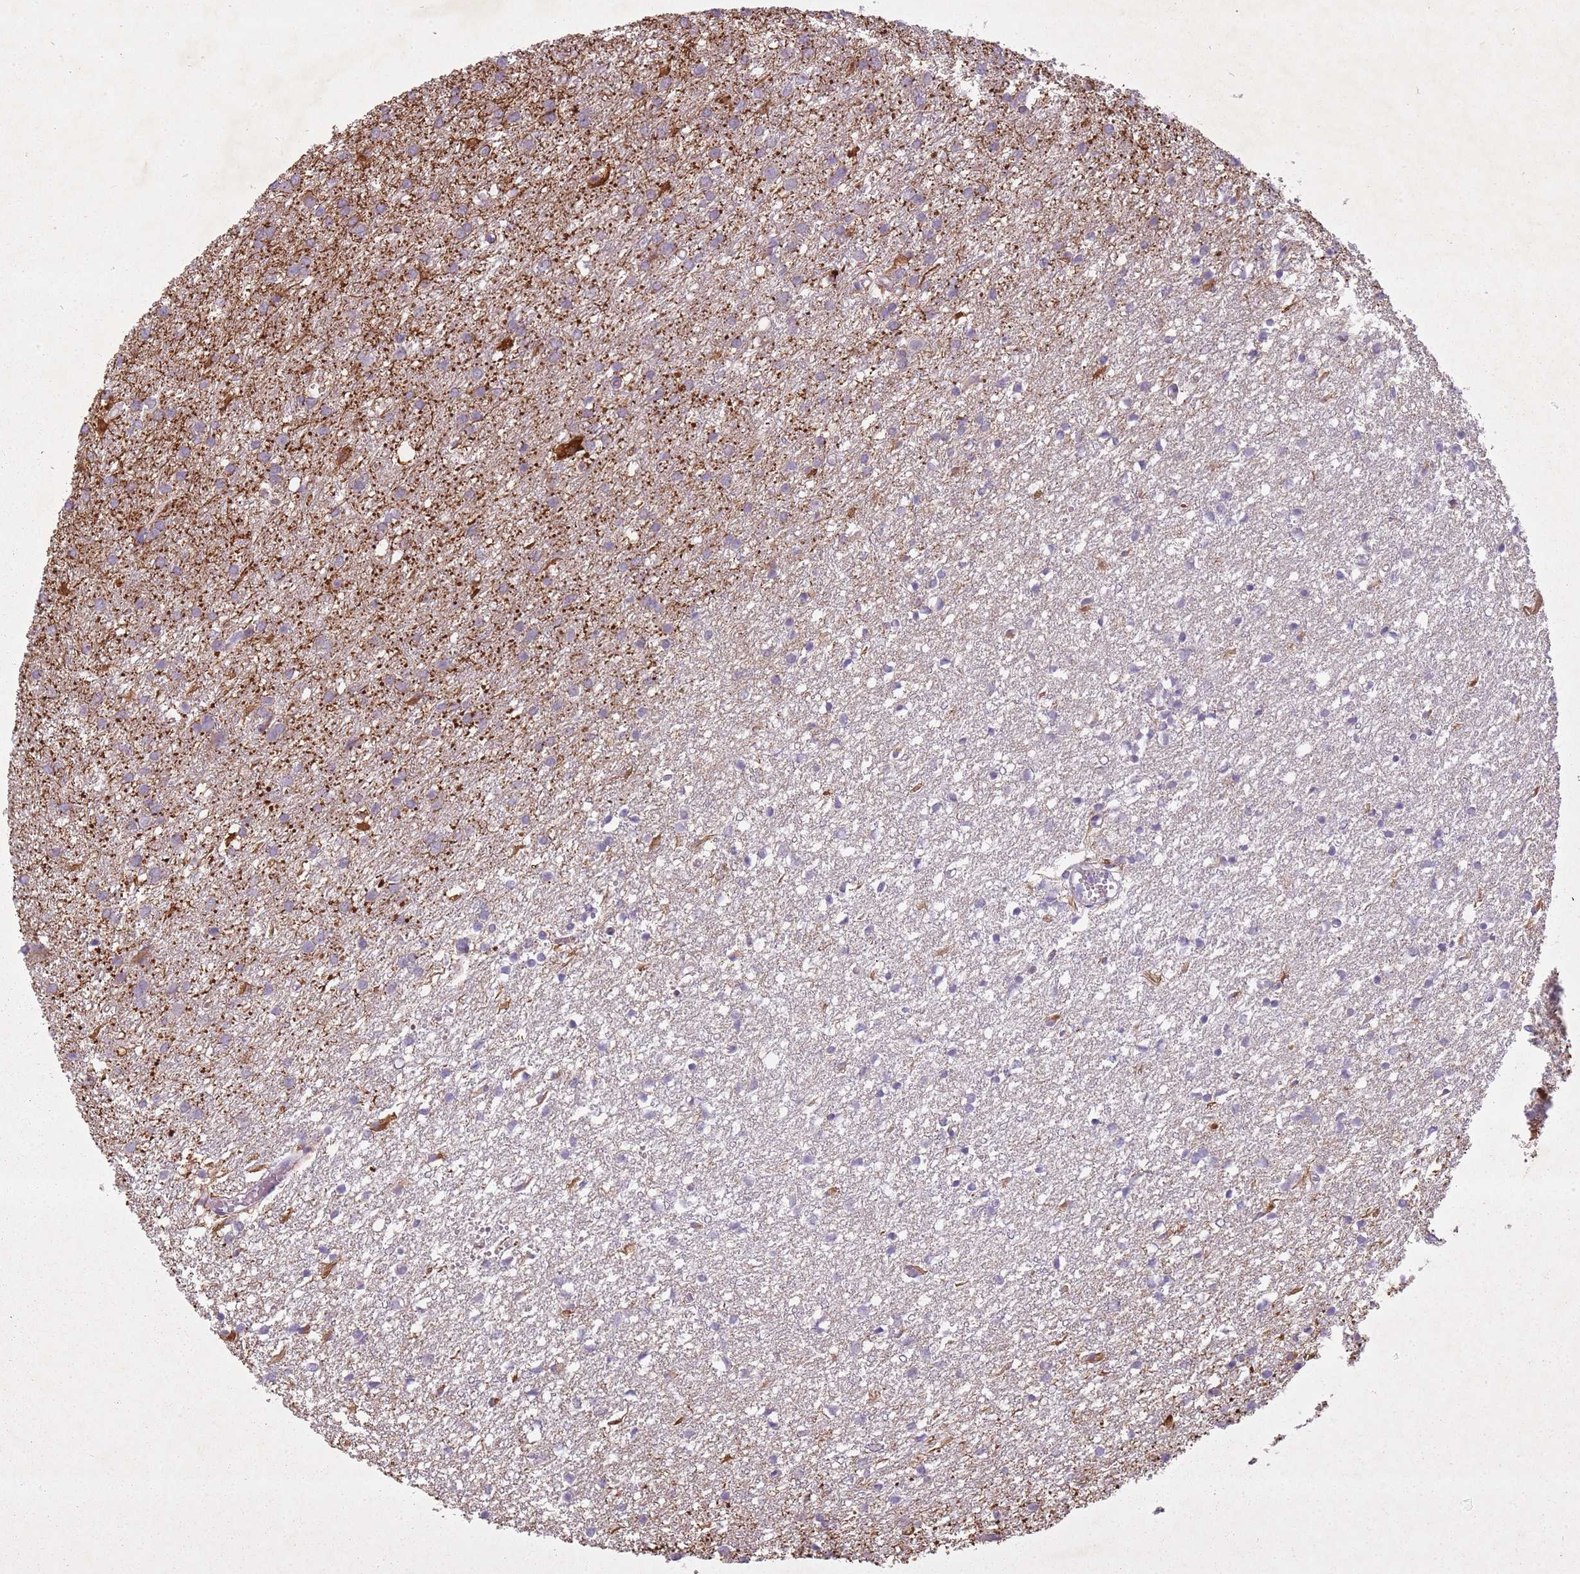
{"staining": {"intensity": "negative", "quantity": "none", "location": "none"}, "tissue": "glioma", "cell_type": "Tumor cells", "image_type": "cancer", "snomed": [{"axis": "morphology", "description": "Glioma, malignant, High grade"}, {"axis": "topography", "description": "Brain"}], "caption": "Tumor cells show no significant protein expression in glioma.", "gene": "FAM43B", "patient": {"sex": "female", "age": 50}}